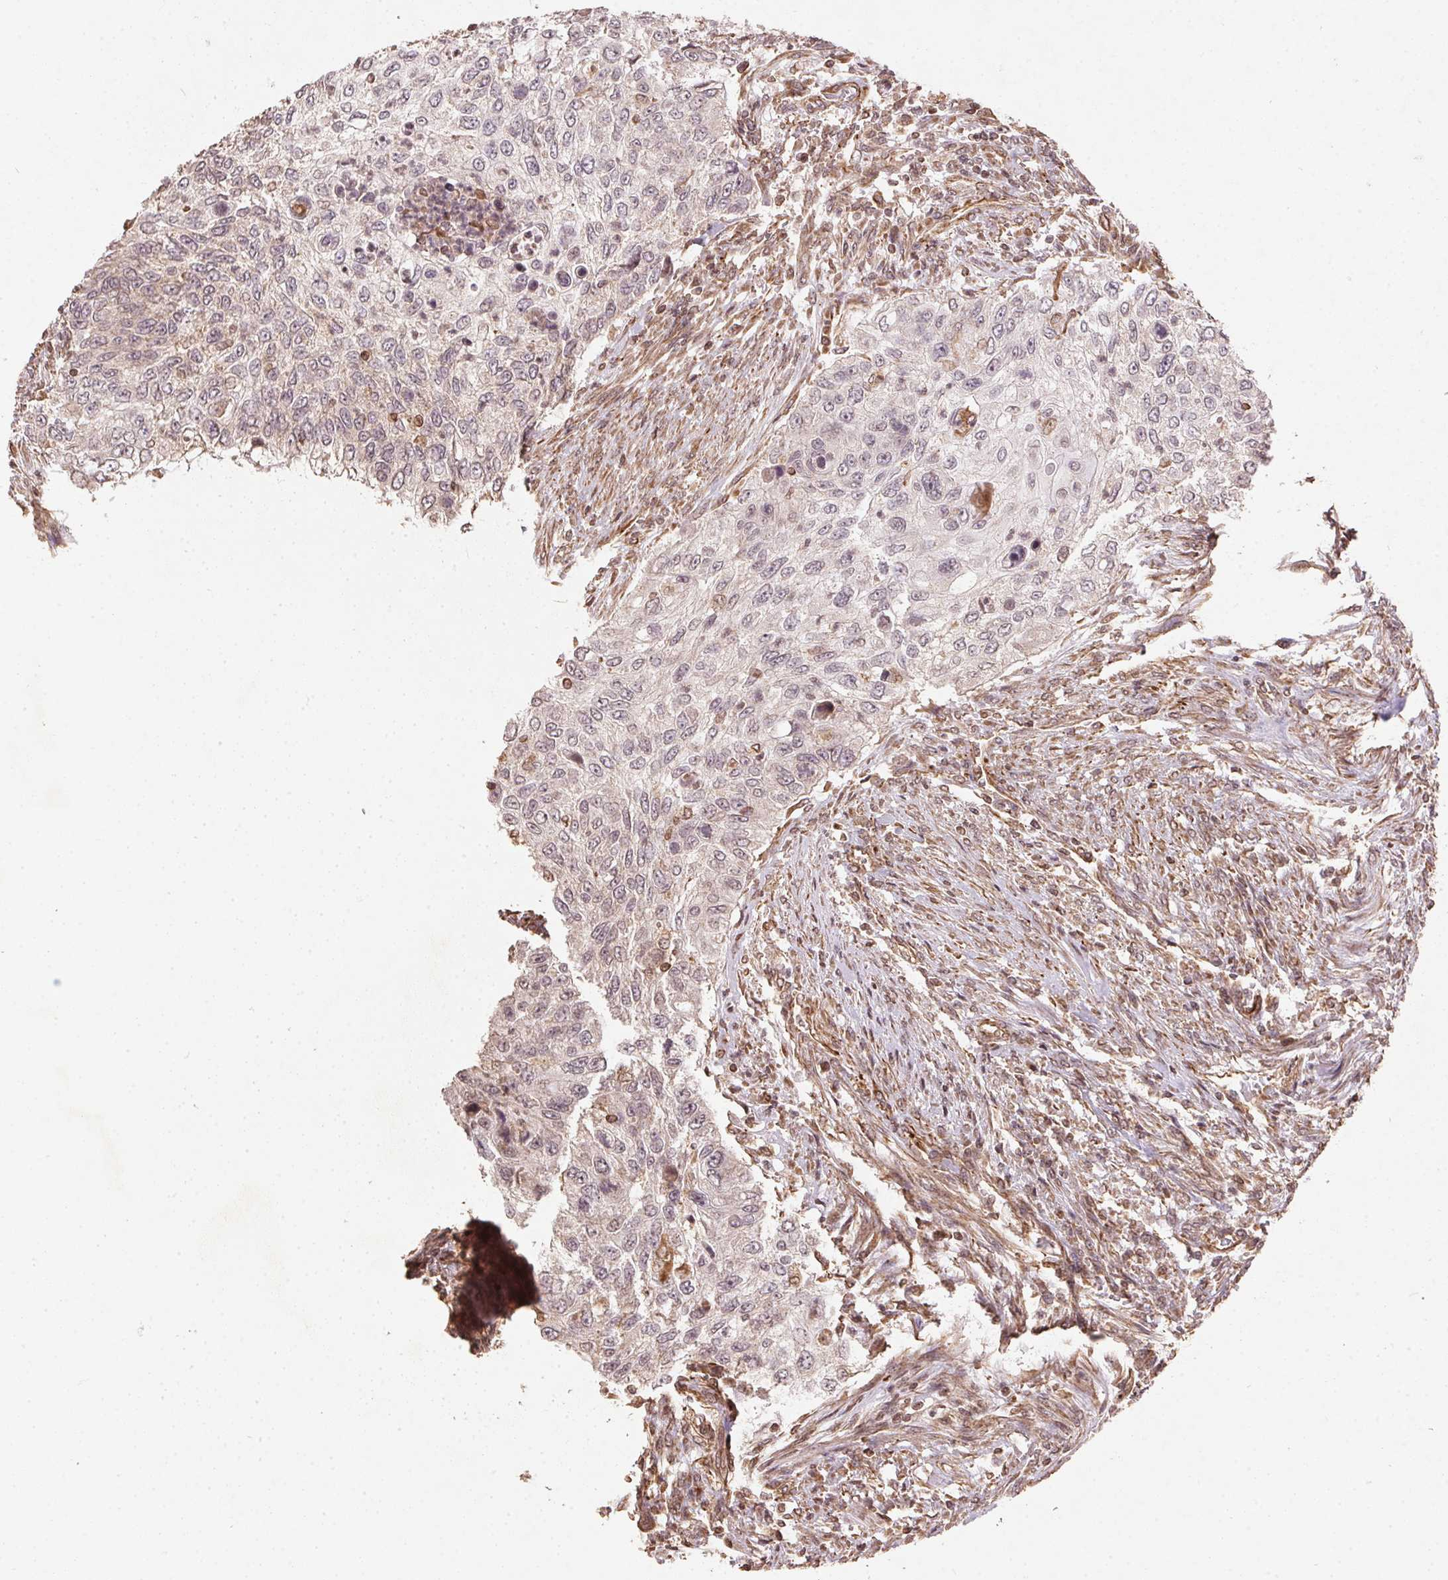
{"staining": {"intensity": "negative", "quantity": "none", "location": "none"}, "tissue": "urothelial cancer", "cell_type": "Tumor cells", "image_type": "cancer", "snomed": [{"axis": "morphology", "description": "Urothelial carcinoma, High grade"}, {"axis": "topography", "description": "Urinary bladder"}], "caption": "Immunohistochemistry (IHC) image of human urothelial cancer stained for a protein (brown), which shows no staining in tumor cells.", "gene": "SPRED2", "patient": {"sex": "female", "age": 60}}